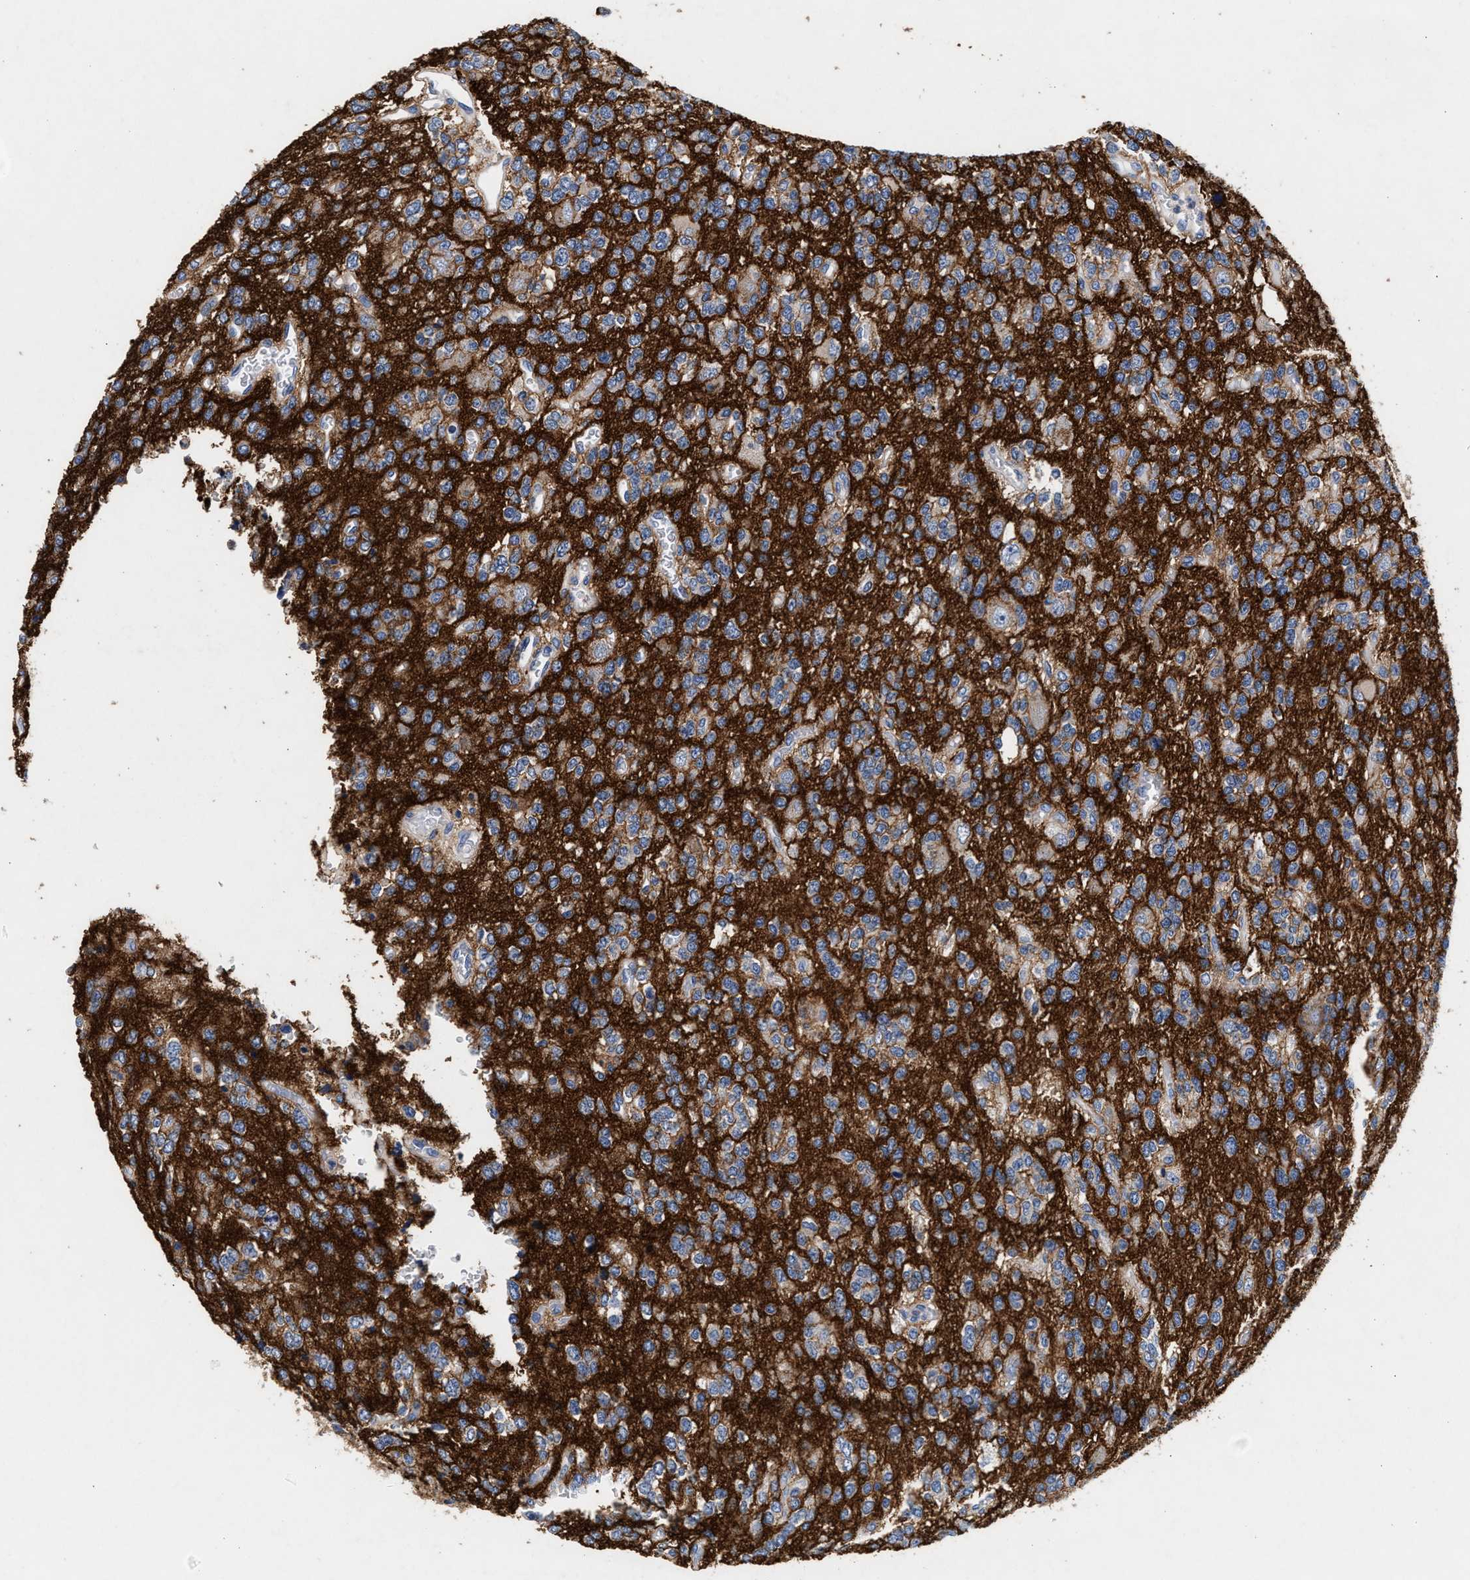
{"staining": {"intensity": "weak", "quantity": "<25%", "location": "cytoplasmic/membranous"}, "tissue": "glioma", "cell_type": "Tumor cells", "image_type": "cancer", "snomed": [{"axis": "morphology", "description": "Glioma, malignant, Low grade"}, {"axis": "topography", "description": "Brain"}], "caption": "The immunohistochemistry histopathology image has no significant staining in tumor cells of glioma tissue. Brightfield microscopy of IHC stained with DAB (3,3'-diaminobenzidine) (brown) and hematoxylin (blue), captured at high magnification.", "gene": "GNAI3", "patient": {"sex": "male", "age": 38}}